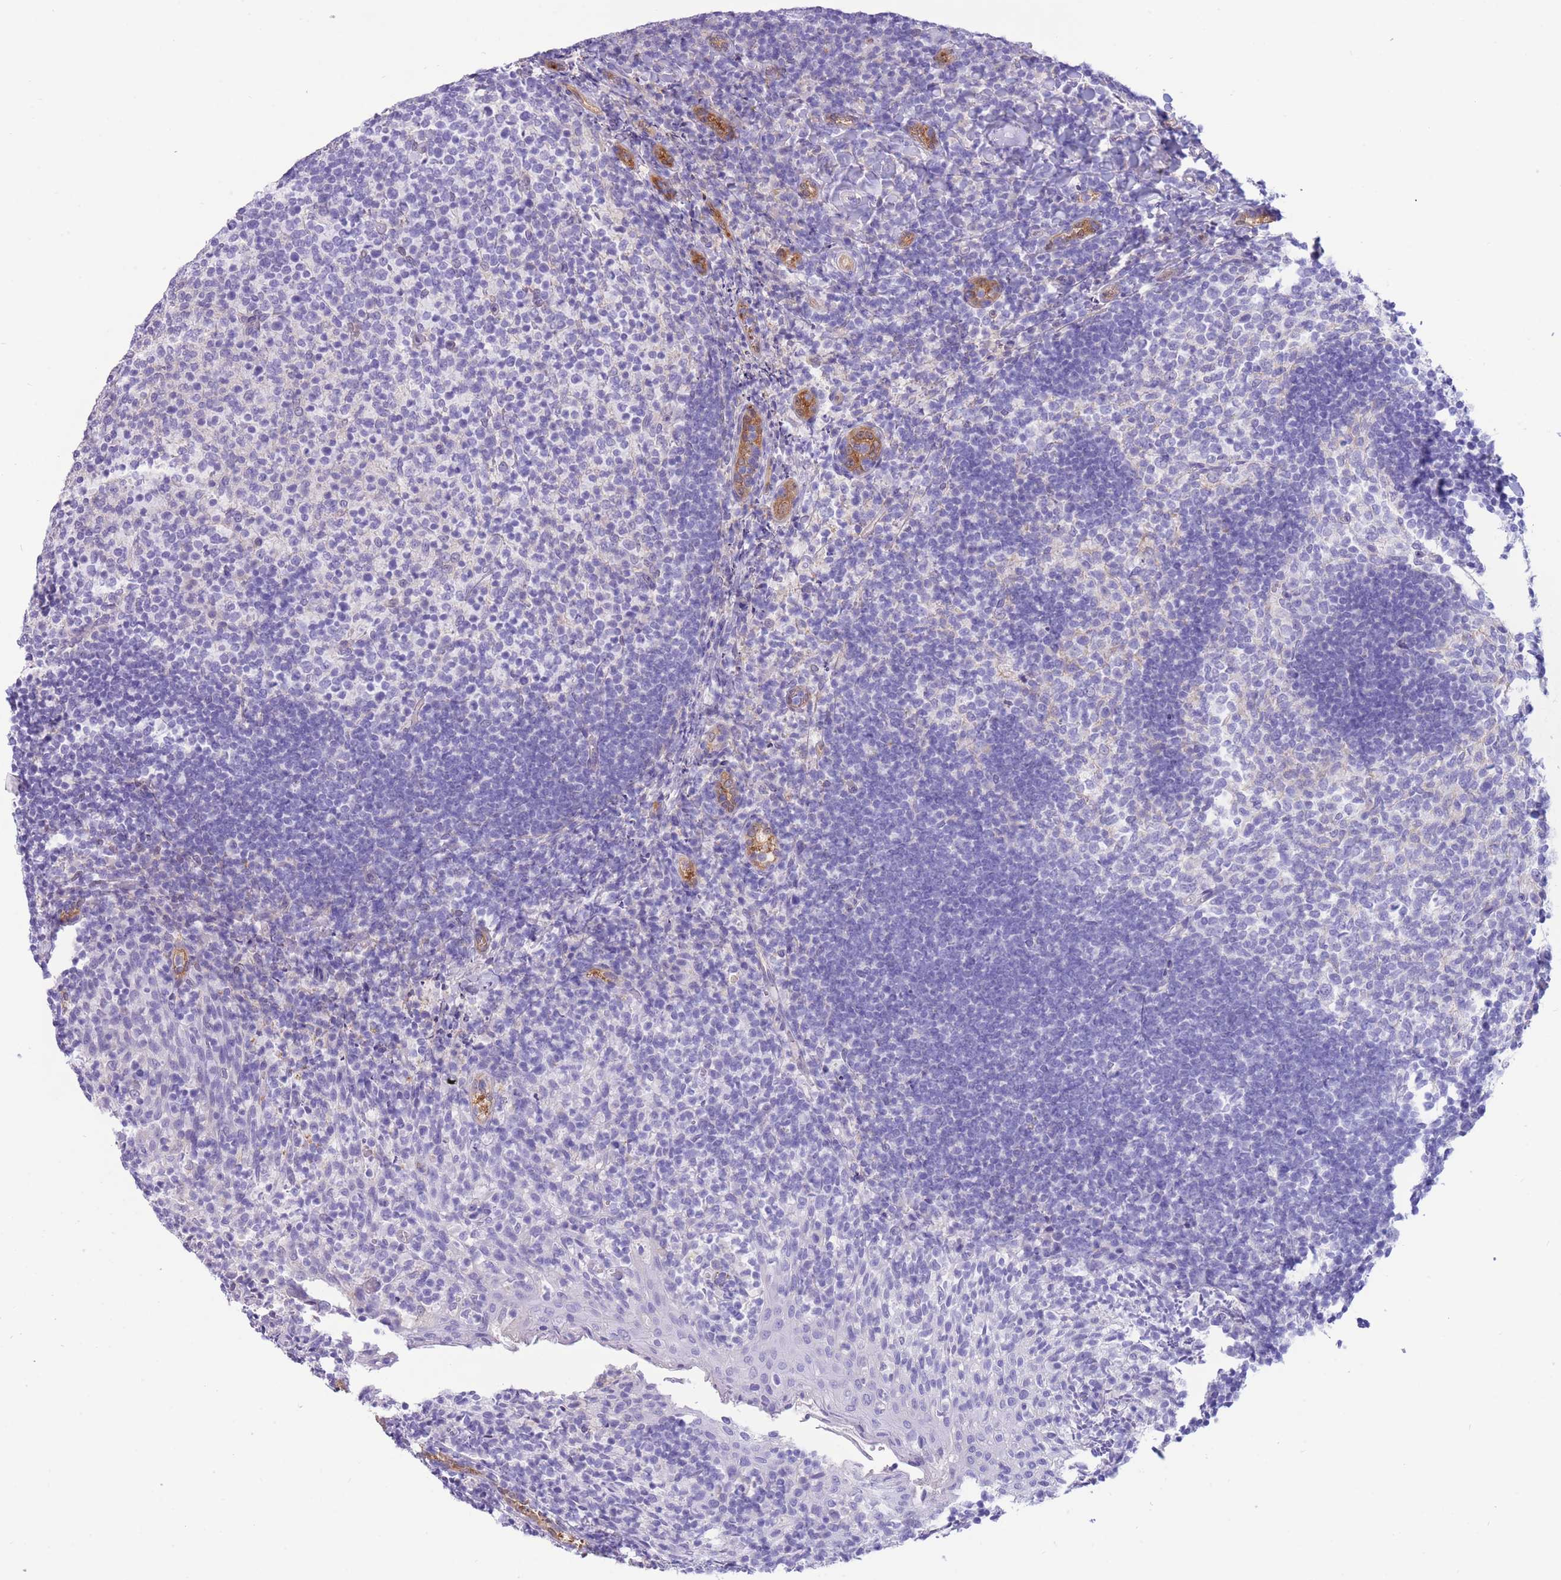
{"staining": {"intensity": "negative", "quantity": "none", "location": "none"}, "tissue": "tonsil", "cell_type": "Germinal center cells", "image_type": "normal", "snomed": [{"axis": "morphology", "description": "Normal tissue, NOS"}, {"axis": "topography", "description": "Tonsil"}], "caption": "High power microscopy histopathology image of an immunohistochemistry micrograph of normal tonsil, revealing no significant positivity in germinal center cells. The staining was performed using DAB (3,3'-diaminobenzidine) to visualize the protein expression in brown, while the nuclei were stained in blue with hematoxylin (Magnification: 20x).", "gene": "SULT1A1", "patient": {"sex": "female", "age": 10}}